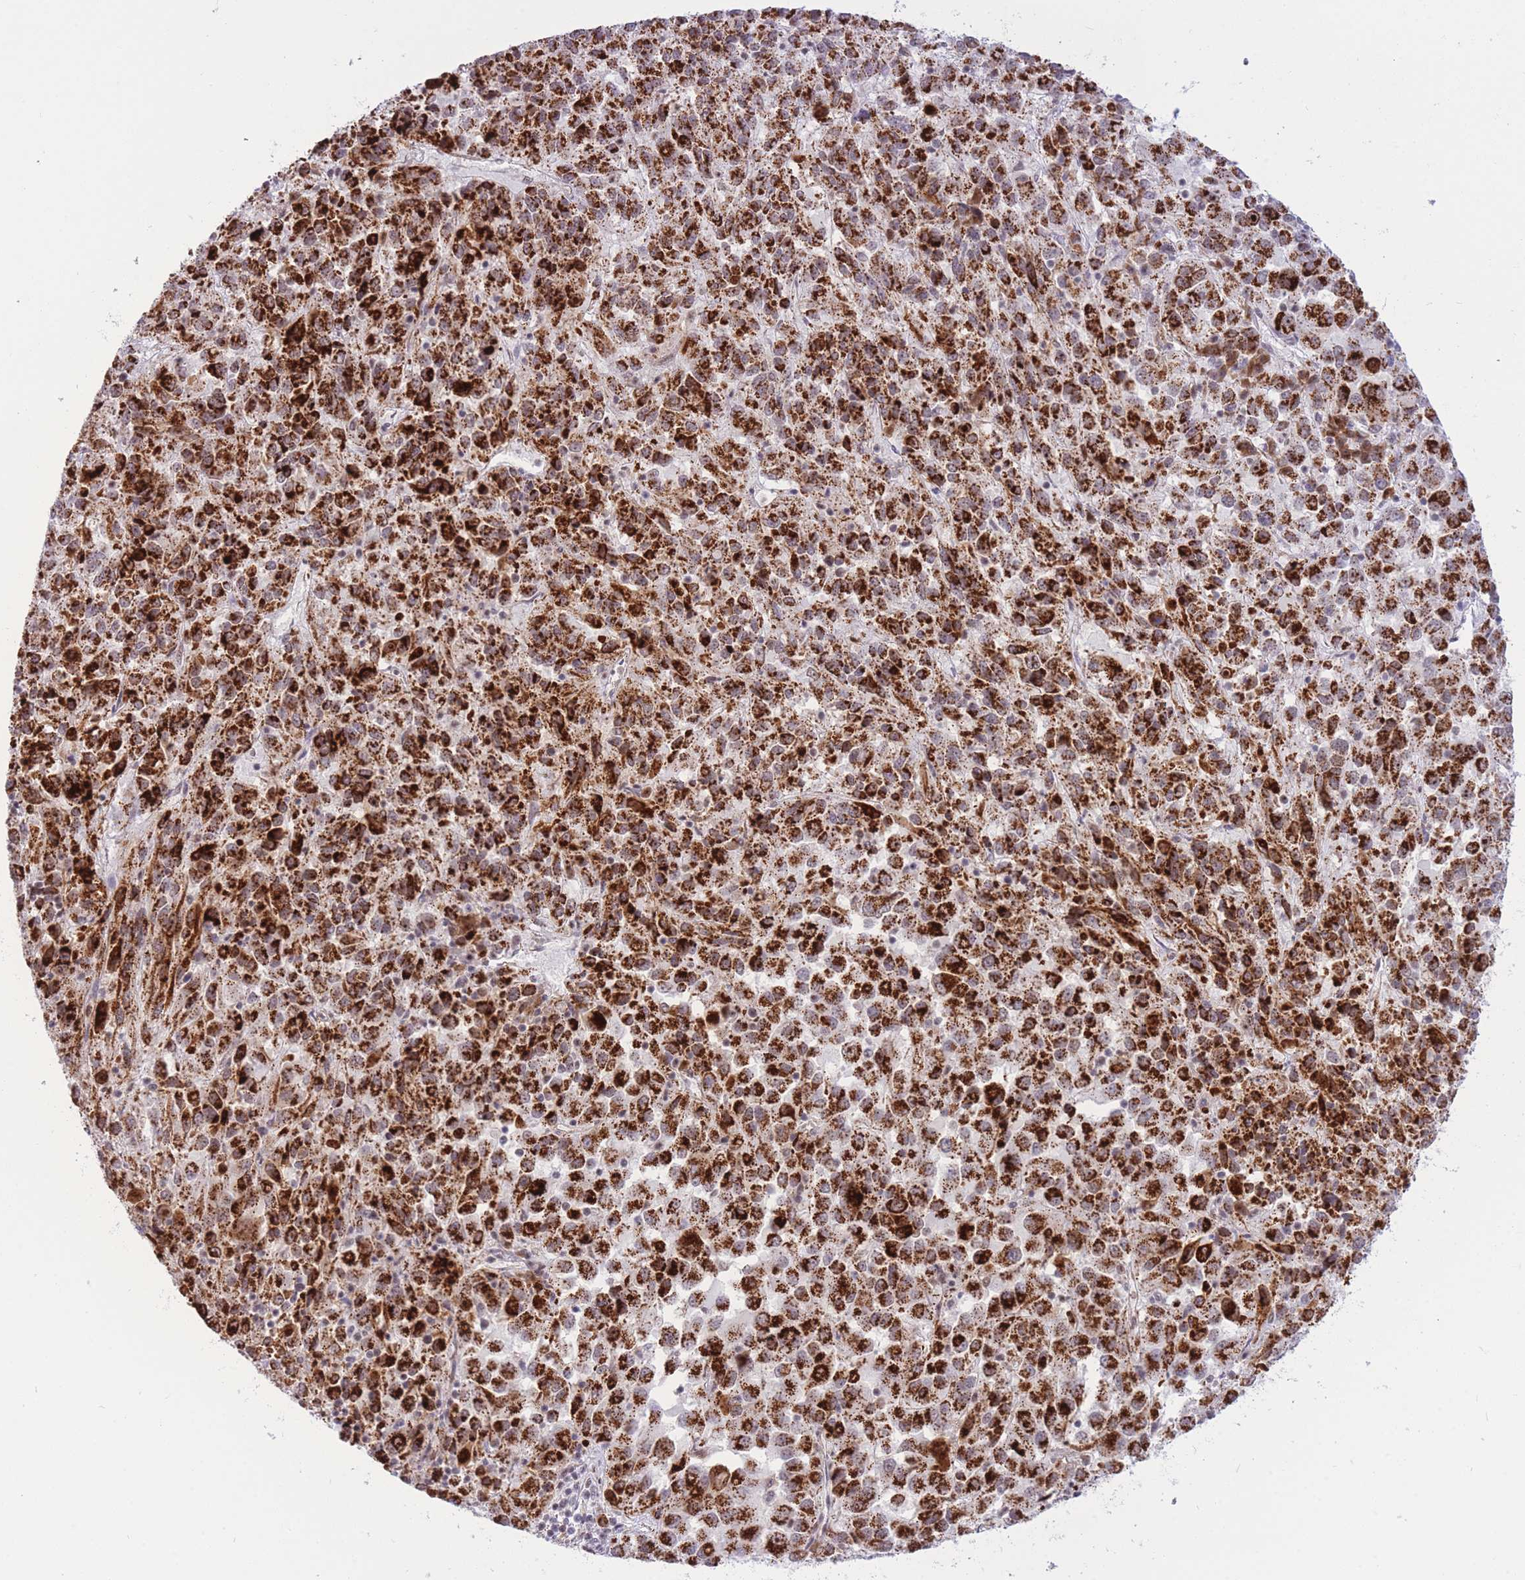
{"staining": {"intensity": "strong", "quantity": ">75%", "location": "cytoplasmic/membranous"}, "tissue": "melanoma", "cell_type": "Tumor cells", "image_type": "cancer", "snomed": [{"axis": "morphology", "description": "Malignant melanoma, Metastatic site"}, {"axis": "topography", "description": "Lung"}], "caption": "A micrograph of melanoma stained for a protein exhibits strong cytoplasmic/membranous brown staining in tumor cells.", "gene": "CYP2B6", "patient": {"sex": "male", "age": 64}}